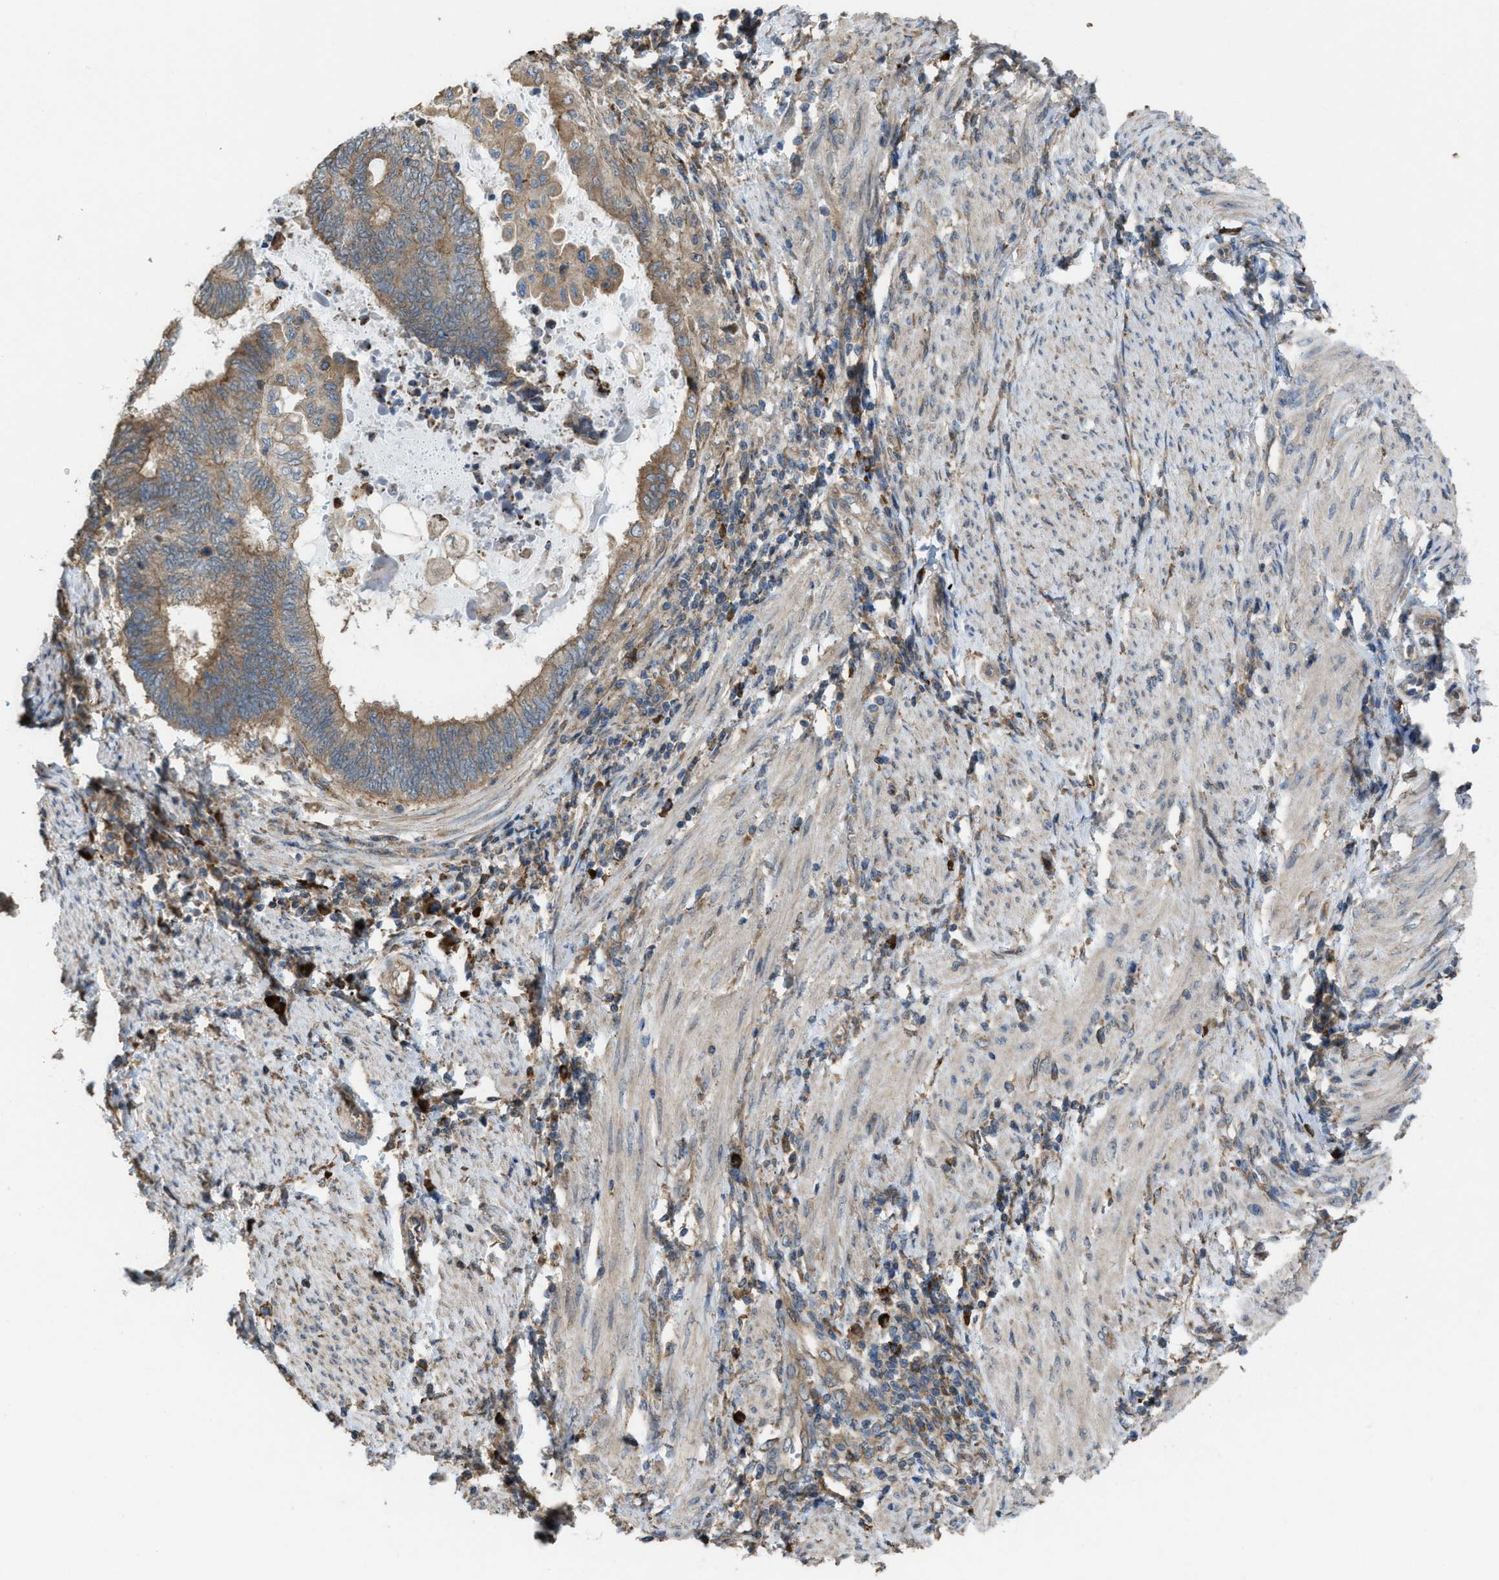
{"staining": {"intensity": "moderate", "quantity": "25%-75%", "location": "cytoplasmic/membranous"}, "tissue": "endometrial cancer", "cell_type": "Tumor cells", "image_type": "cancer", "snomed": [{"axis": "morphology", "description": "Adenocarcinoma, NOS"}, {"axis": "topography", "description": "Uterus"}, {"axis": "topography", "description": "Endometrium"}], "caption": "Moderate cytoplasmic/membranous expression is present in about 25%-75% of tumor cells in adenocarcinoma (endometrial).", "gene": "PLAA", "patient": {"sex": "female", "age": 70}}